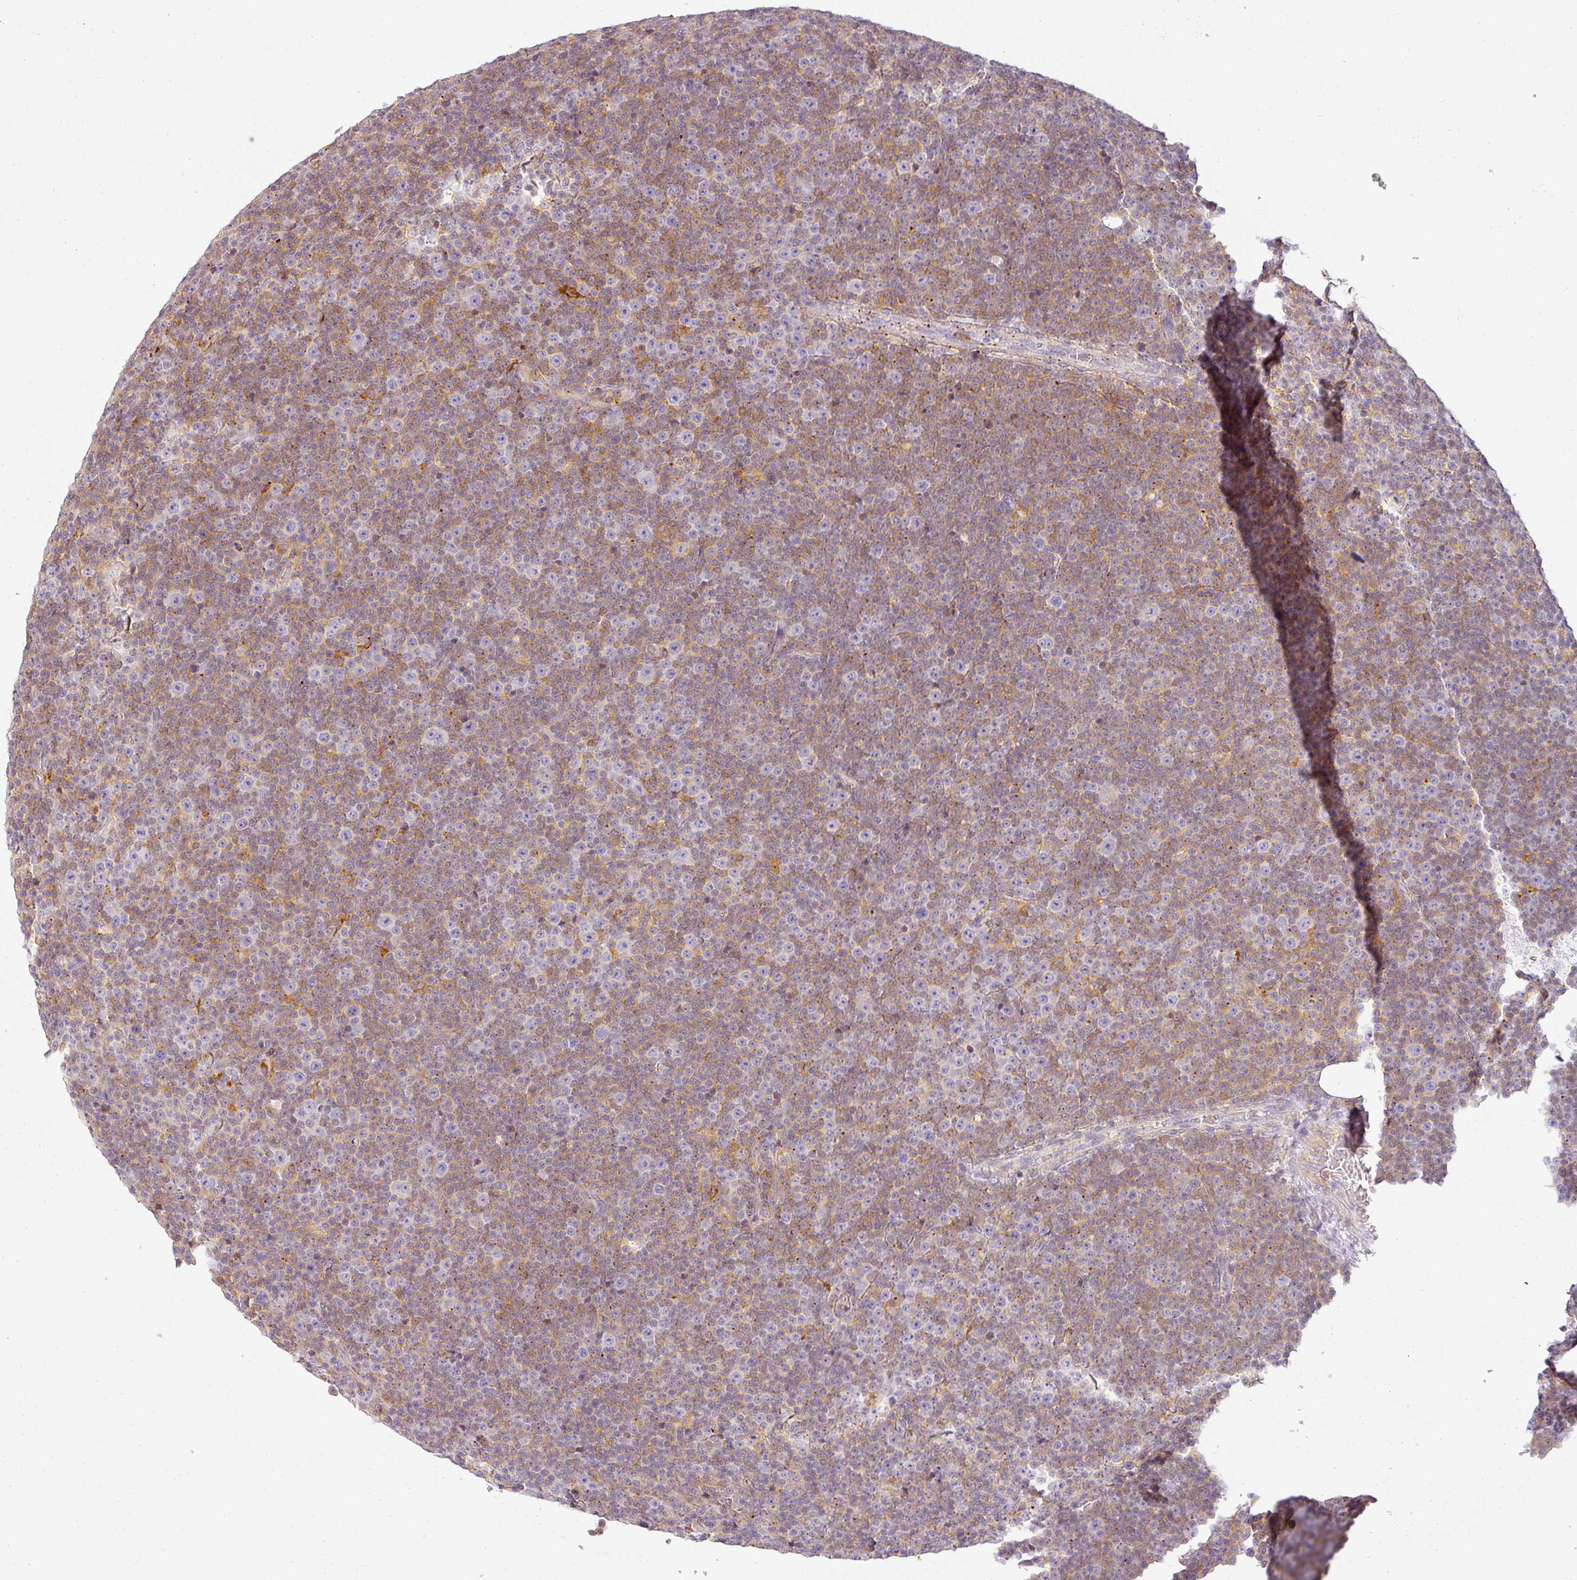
{"staining": {"intensity": "weak", "quantity": "25%-75%", "location": "cytoplasmic/membranous"}, "tissue": "lymphoma", "cell_type": "Tumor cells", "image_type": "cancer", "snomed": [{"axis": "morphology", "description": "Malignant lymphoma, non-Hodgkin's type, Low grade"}, {"axis": "topography", "description": "Lymph node"}], "caption": "A brown stain highlights weak cytoplasmic/membranous positivity of a protein in lymphoma tumor cells. (Brightfield microscopy of DAB IHC at high magnification).", "gene": "TMEM42", "patient": {"sex": "female", "age": 67}}